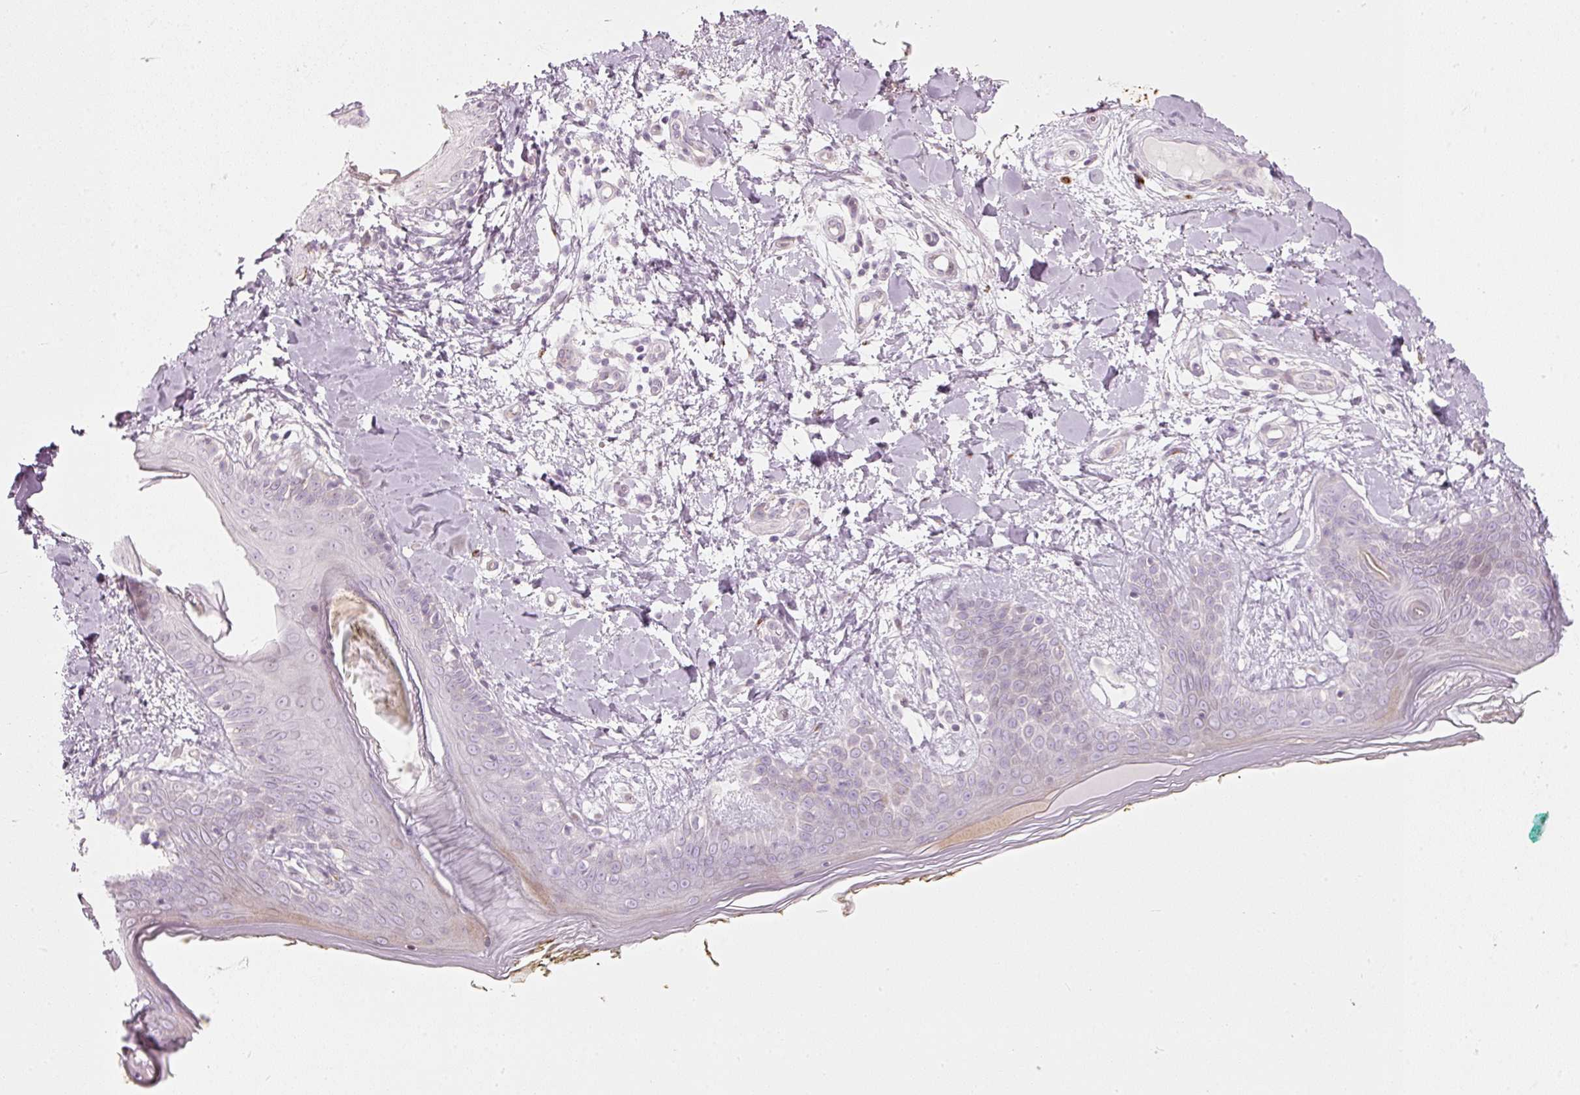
{"staining": {"intensity": "moderate", "quantity": "<25%", "location": "cytoplasmic/membranous"}, "tissue": "skin", "cell_type": "Fibroblasts", "image_type": "normal", "snomed": [{"axis": "morphology", "description": "Normal tissue, NOS"}, {"axis": "topography", "description": "Skin"}], "caption": "A micrograph of human skin stained for a protein exhibits moderate cytoplasmic/membranous brown staining in fibroblasts.", "gene": "SLC20A1", "patient": {"sex": "female", "age": 34}}